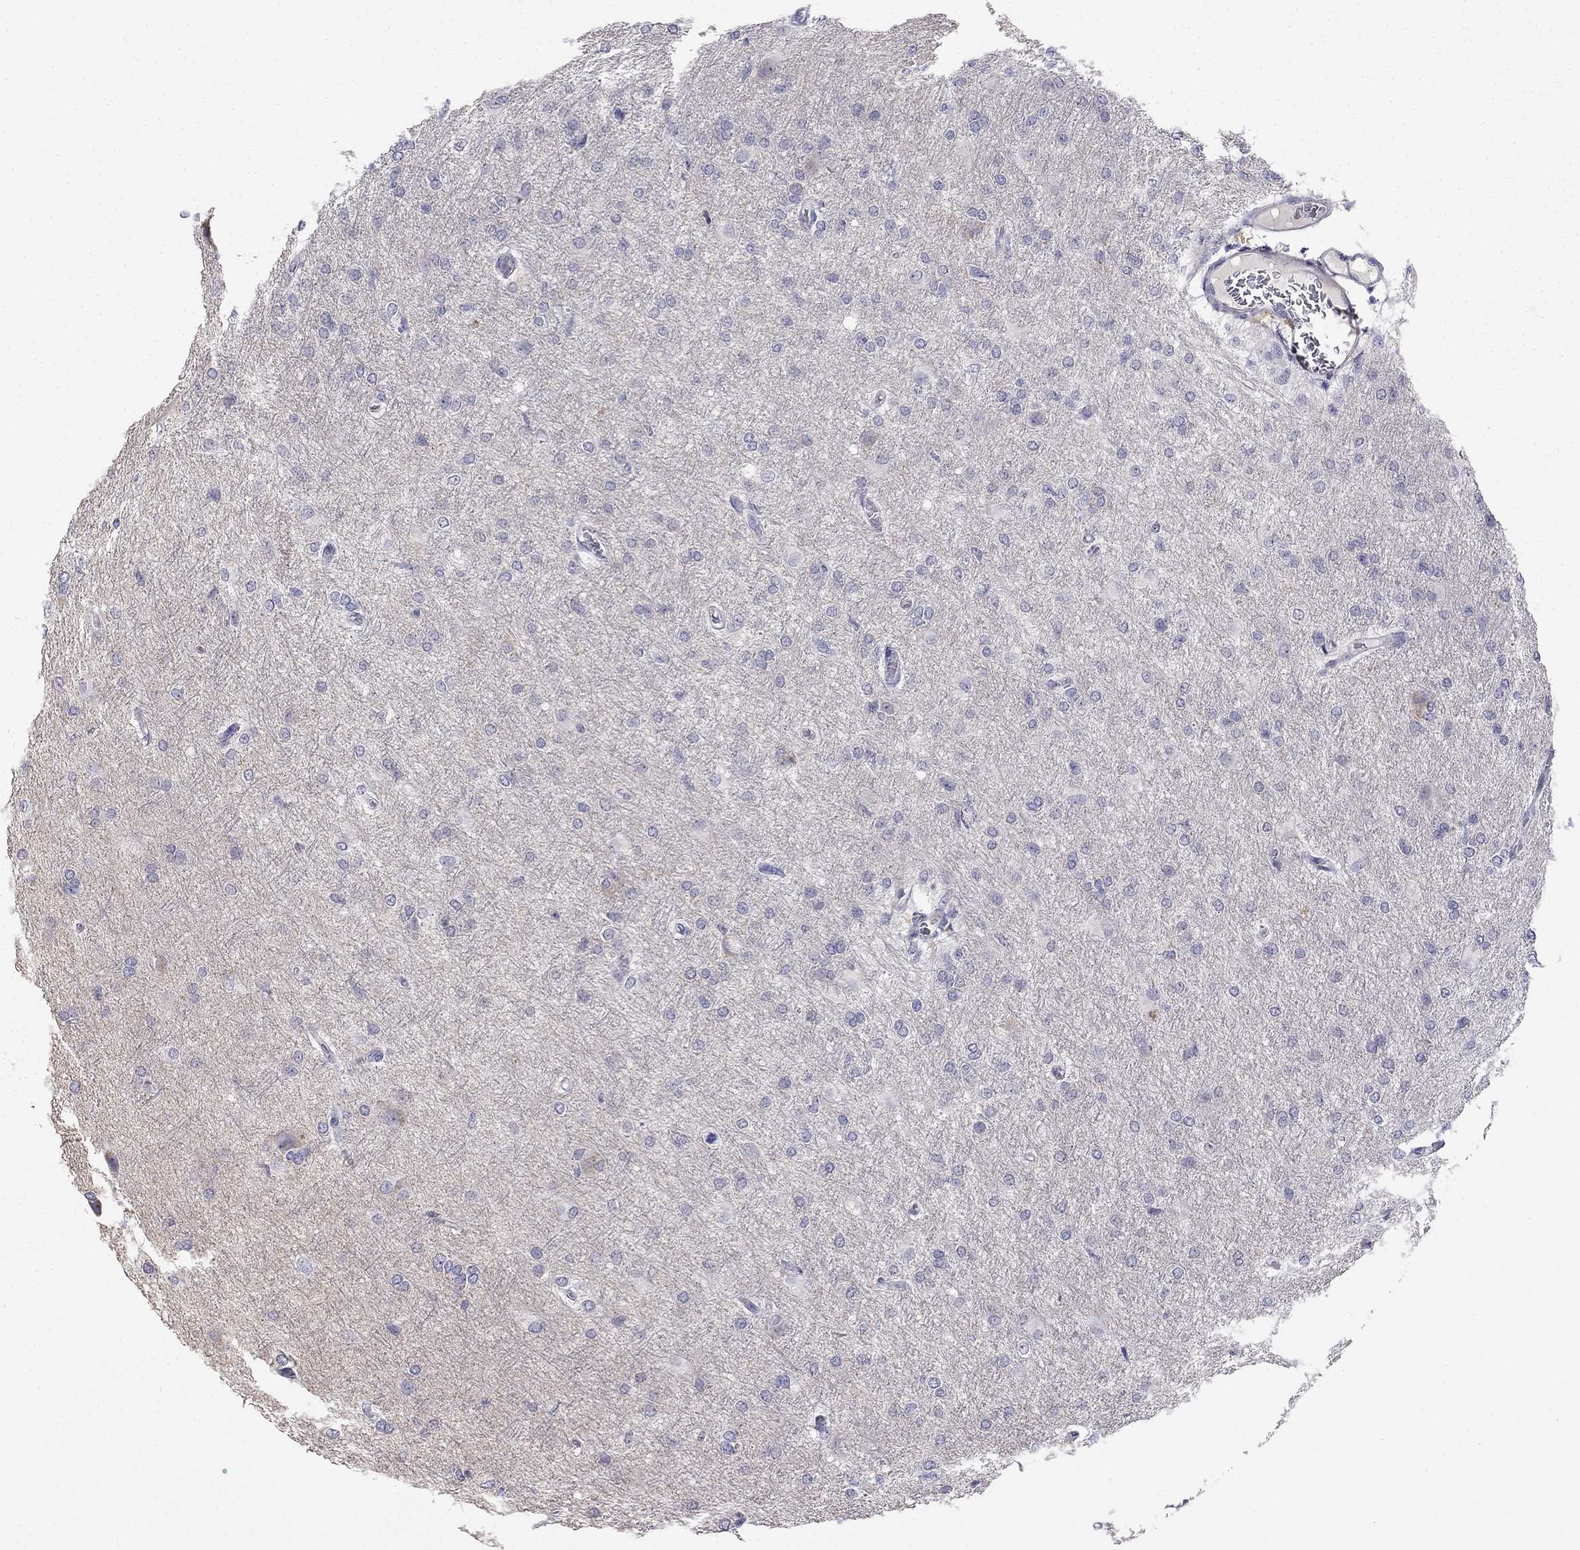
{"staining": {"intensity": "negative", "quantity": "none", "location": "none"}, "tissue": "glioma", "cell_type": "Tumor cells", "image_type": "cancer", "snomed": [{"axis": "morphology", "description": "Glioma, malignant, High grade"}, {"axis": "topography", "description": "Brain"}], "caption": "Tumor cells show no significant protein positivity in malignant glioma (high-grade). Nuclei are stained in blue.", "gene": "C16orf89", "patient": {"sex": "male", "age": 68}}